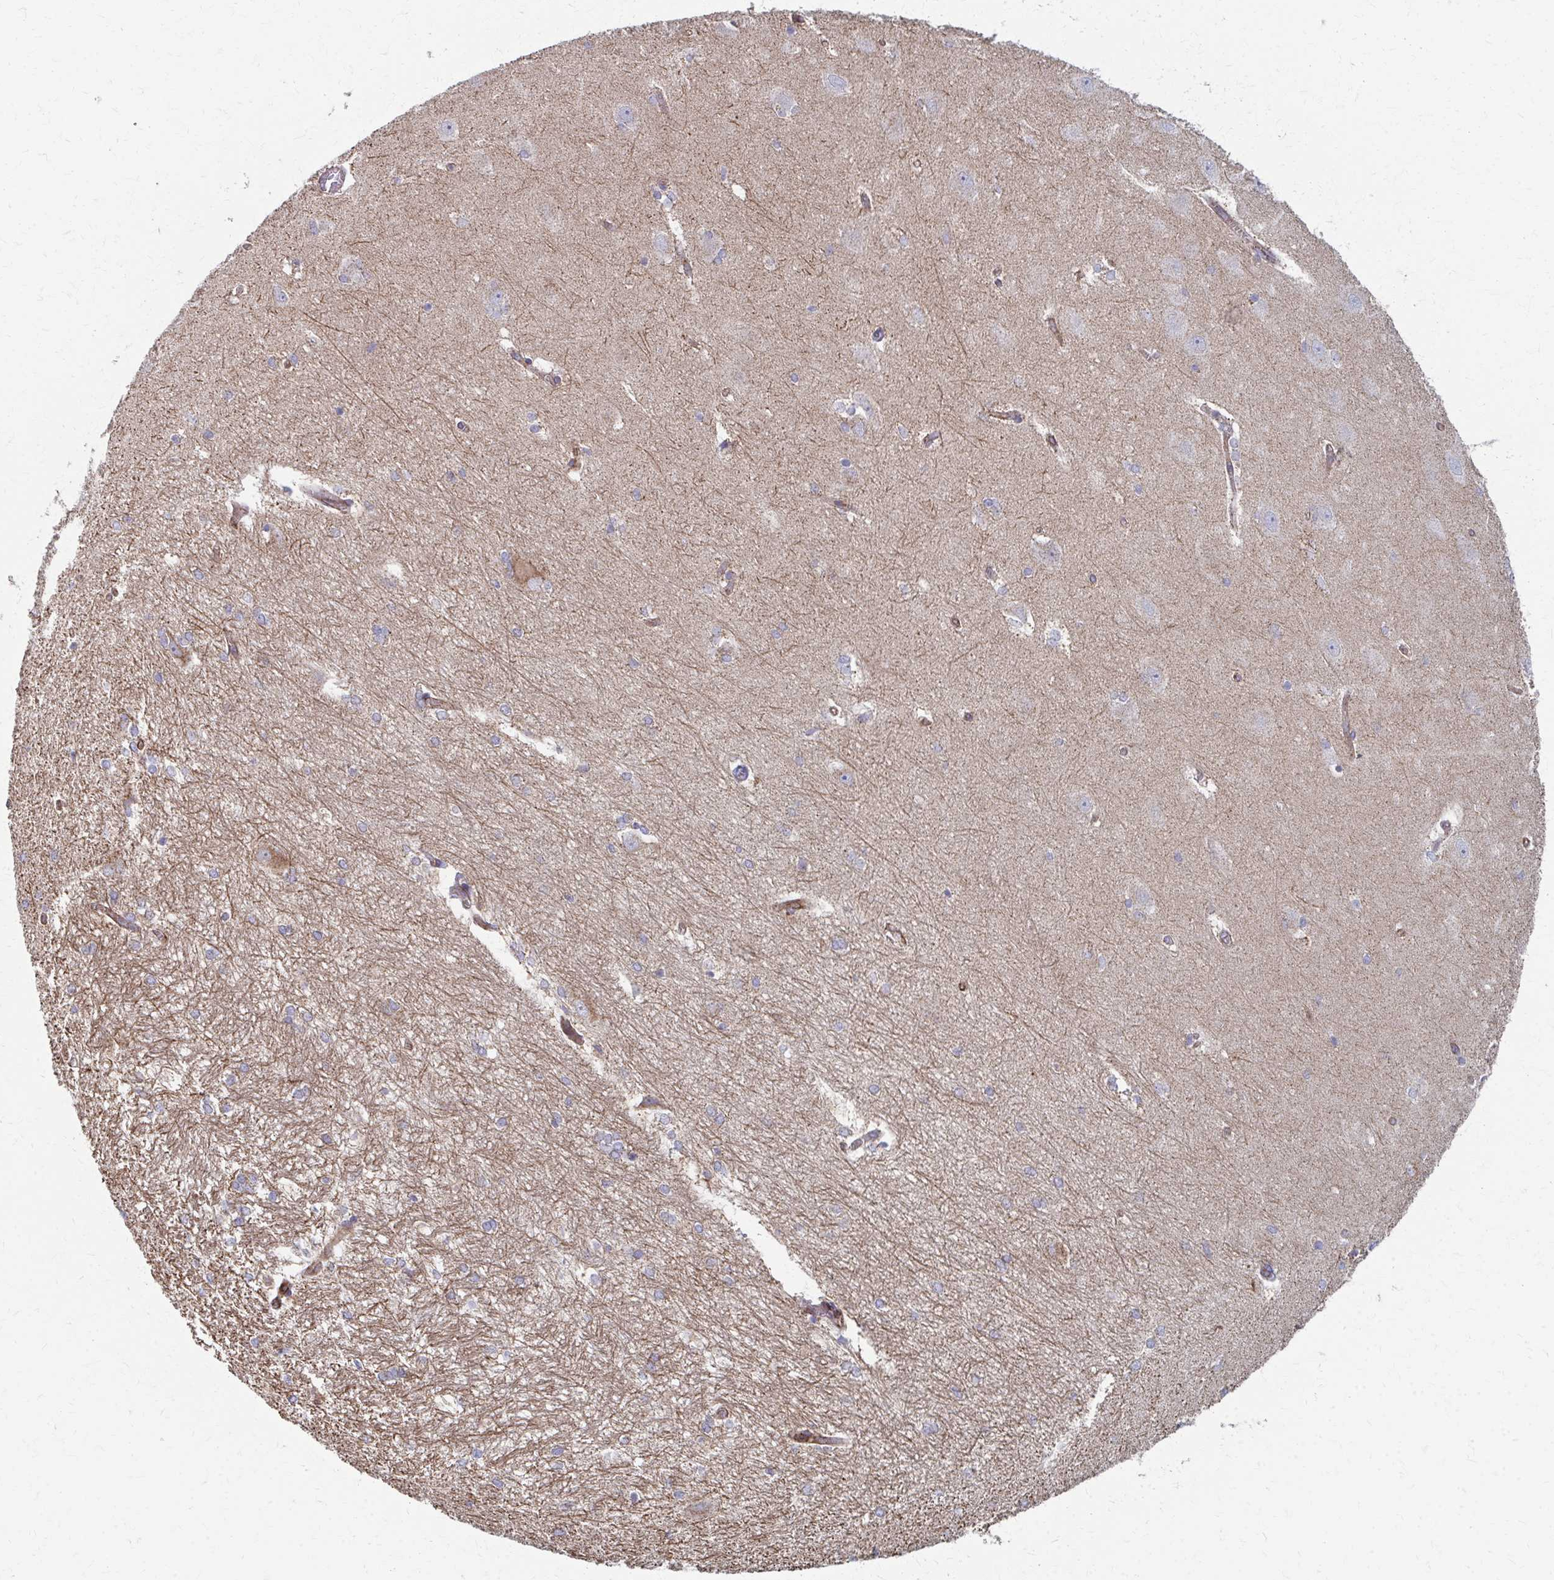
{"staining": {"intensity": "negative", "quantity": "none", "location": "none"}, "tissue": "hippocampus", "cell_type": "Glial cells", "image_type": "normal", "snomed": [{"axis": "morphology", "description": "Normal tissue, NOS"}, {"axis": "topography", "description": "Cerebral cortex"}, {"axis": "topography", "description": "Hippocampus"}], "caption": "Protein analysis of normal hippocampus demonstrates no significant positivity in glial cells.", "gene": "FAHD1", "patient": {"sex": "female", "age": 19}}